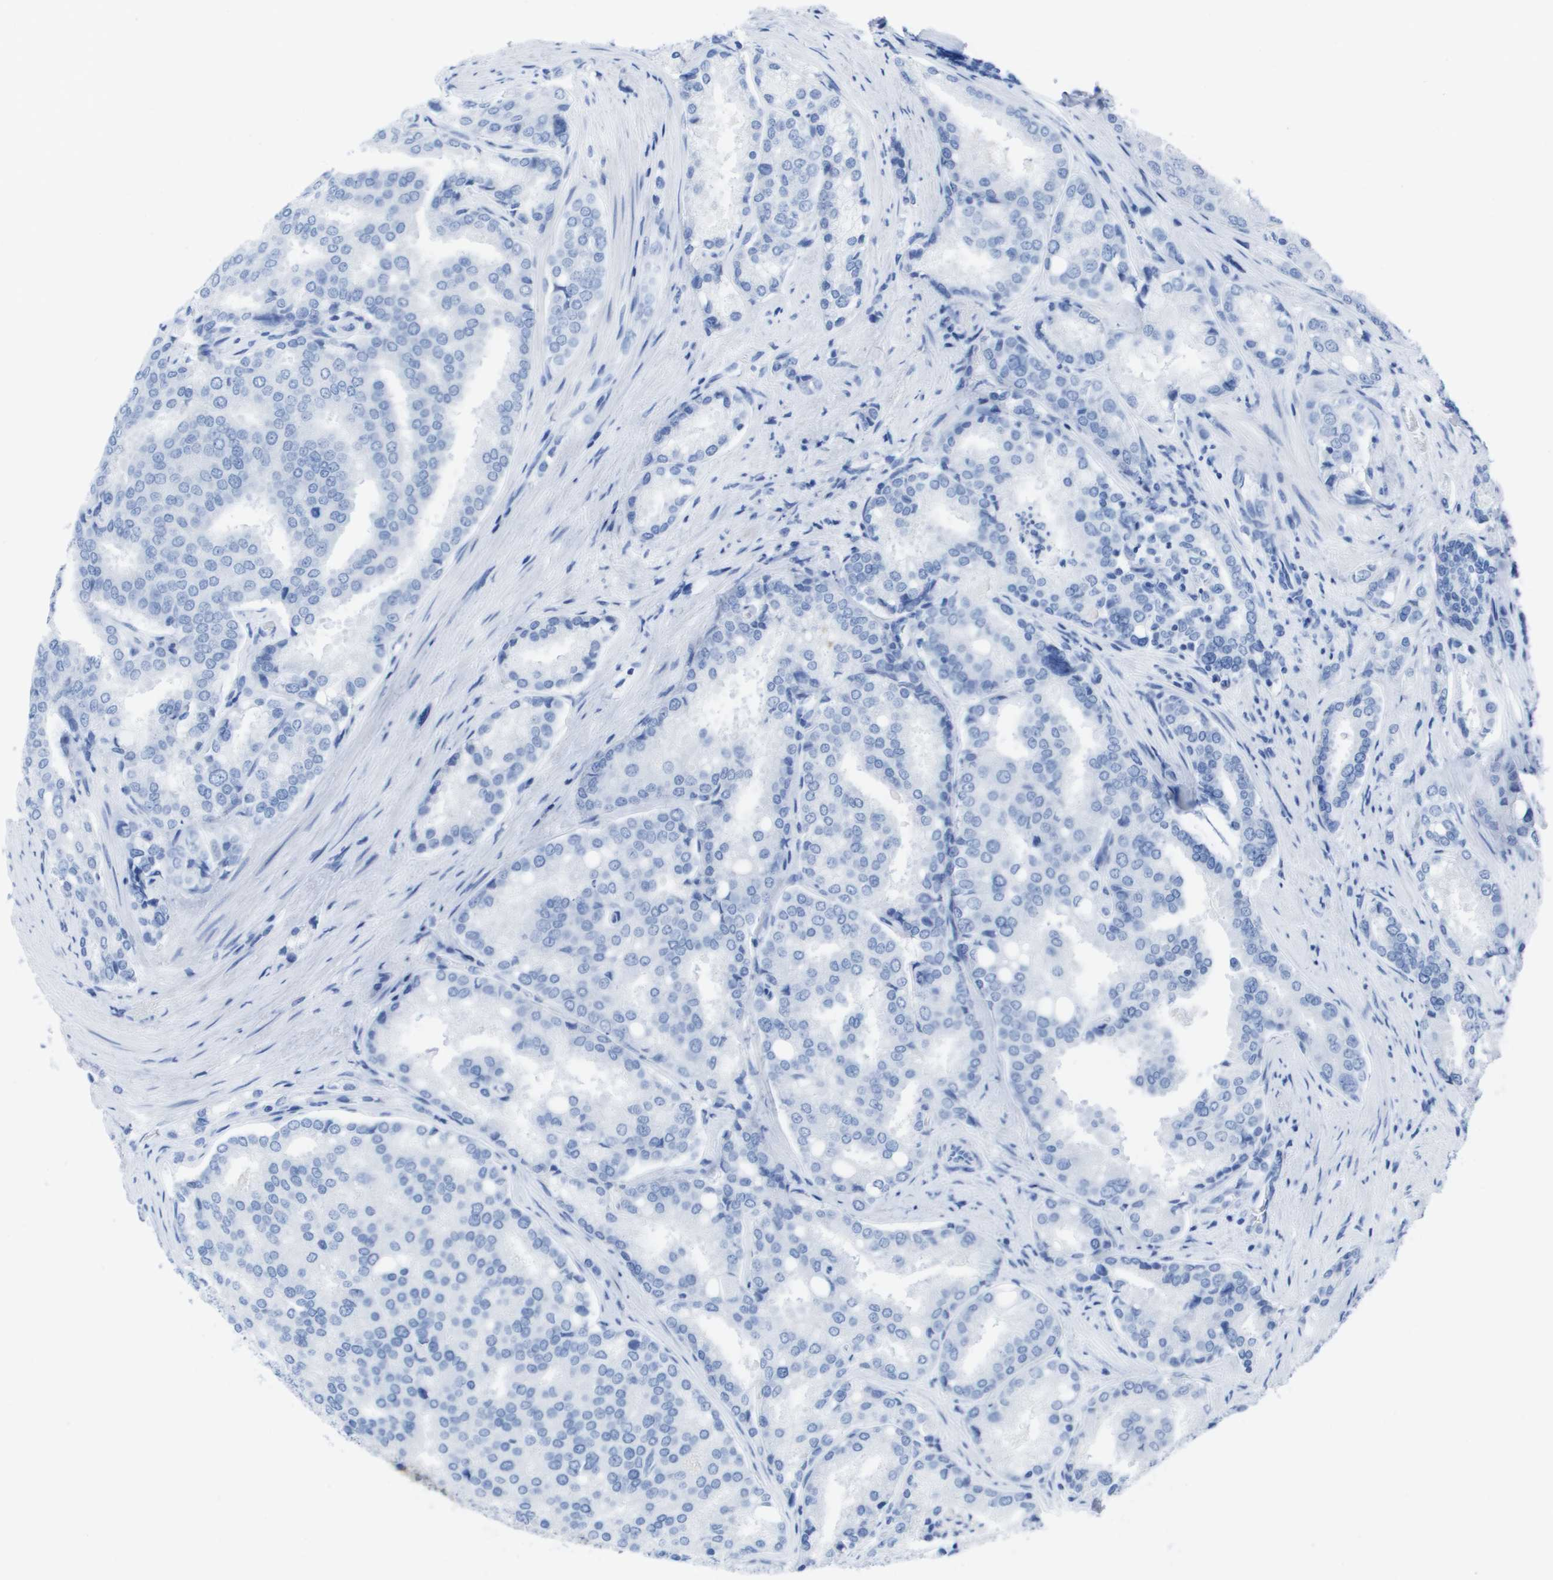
{"staining": {"intensity": "negative", "quantity": "none", "location": "none"}, "tissue": "prostate cancer", "cell_type": "Tumor cells", "image_type": "cancer", "snomed": [{"axis": "morphology", "description": "Adenocarcinoma, High grade"}, {"axis": "topography", "description": "Prostate"}], "caption": "Prostate cancer (high-grade adenocarcinoma) was stained to show a protein in brown. There is no significant staining in tumor cells.", "gene": "KCNA3", "patient": {"sex": "male", "age": 50}}